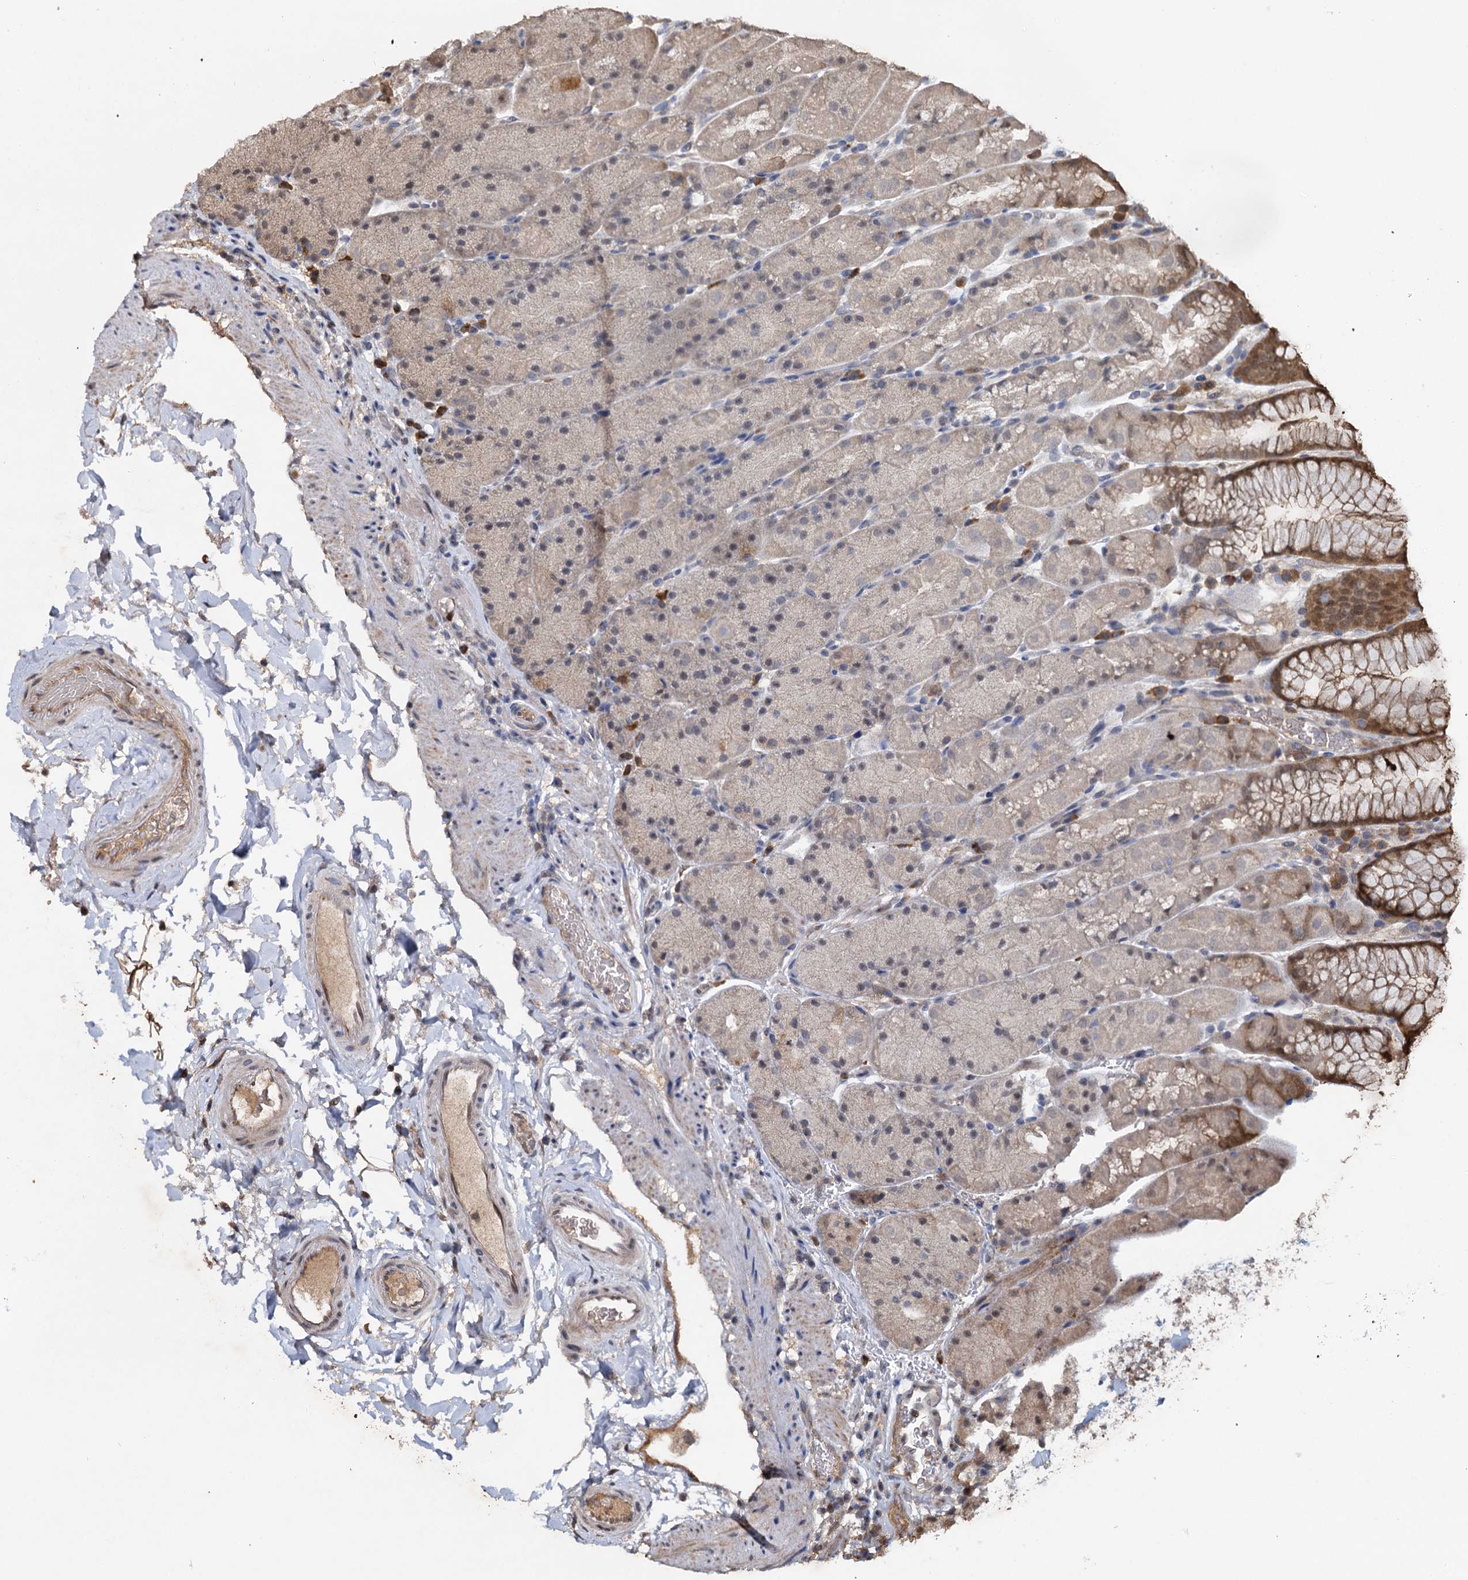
{"staining": {"intensity": "moderate", "quantity": "25%-75%", "location": "cytoplasmic/membranous,nuclear"}, "tissue": "stomach", "cell_type": "Glandular cells", "image_type": "normal", "snomed": [{"axis": "morphology", "description": "Normal tissue, NOS"}, {"axis": "topography", "description": "Stomach, upper"}, {"axis": "topography", "description": "Stomach, lower"}], "caption": "A high-resolution image shows immunohistochemistry staining of normal stomach, which demonstrates moderate cytoplasmic/membranous,nuclear expression in approximately 25%-75% of glandular cells.", "gene": "SLC46A3", "patient": {"sex": "male", "age": 67}}